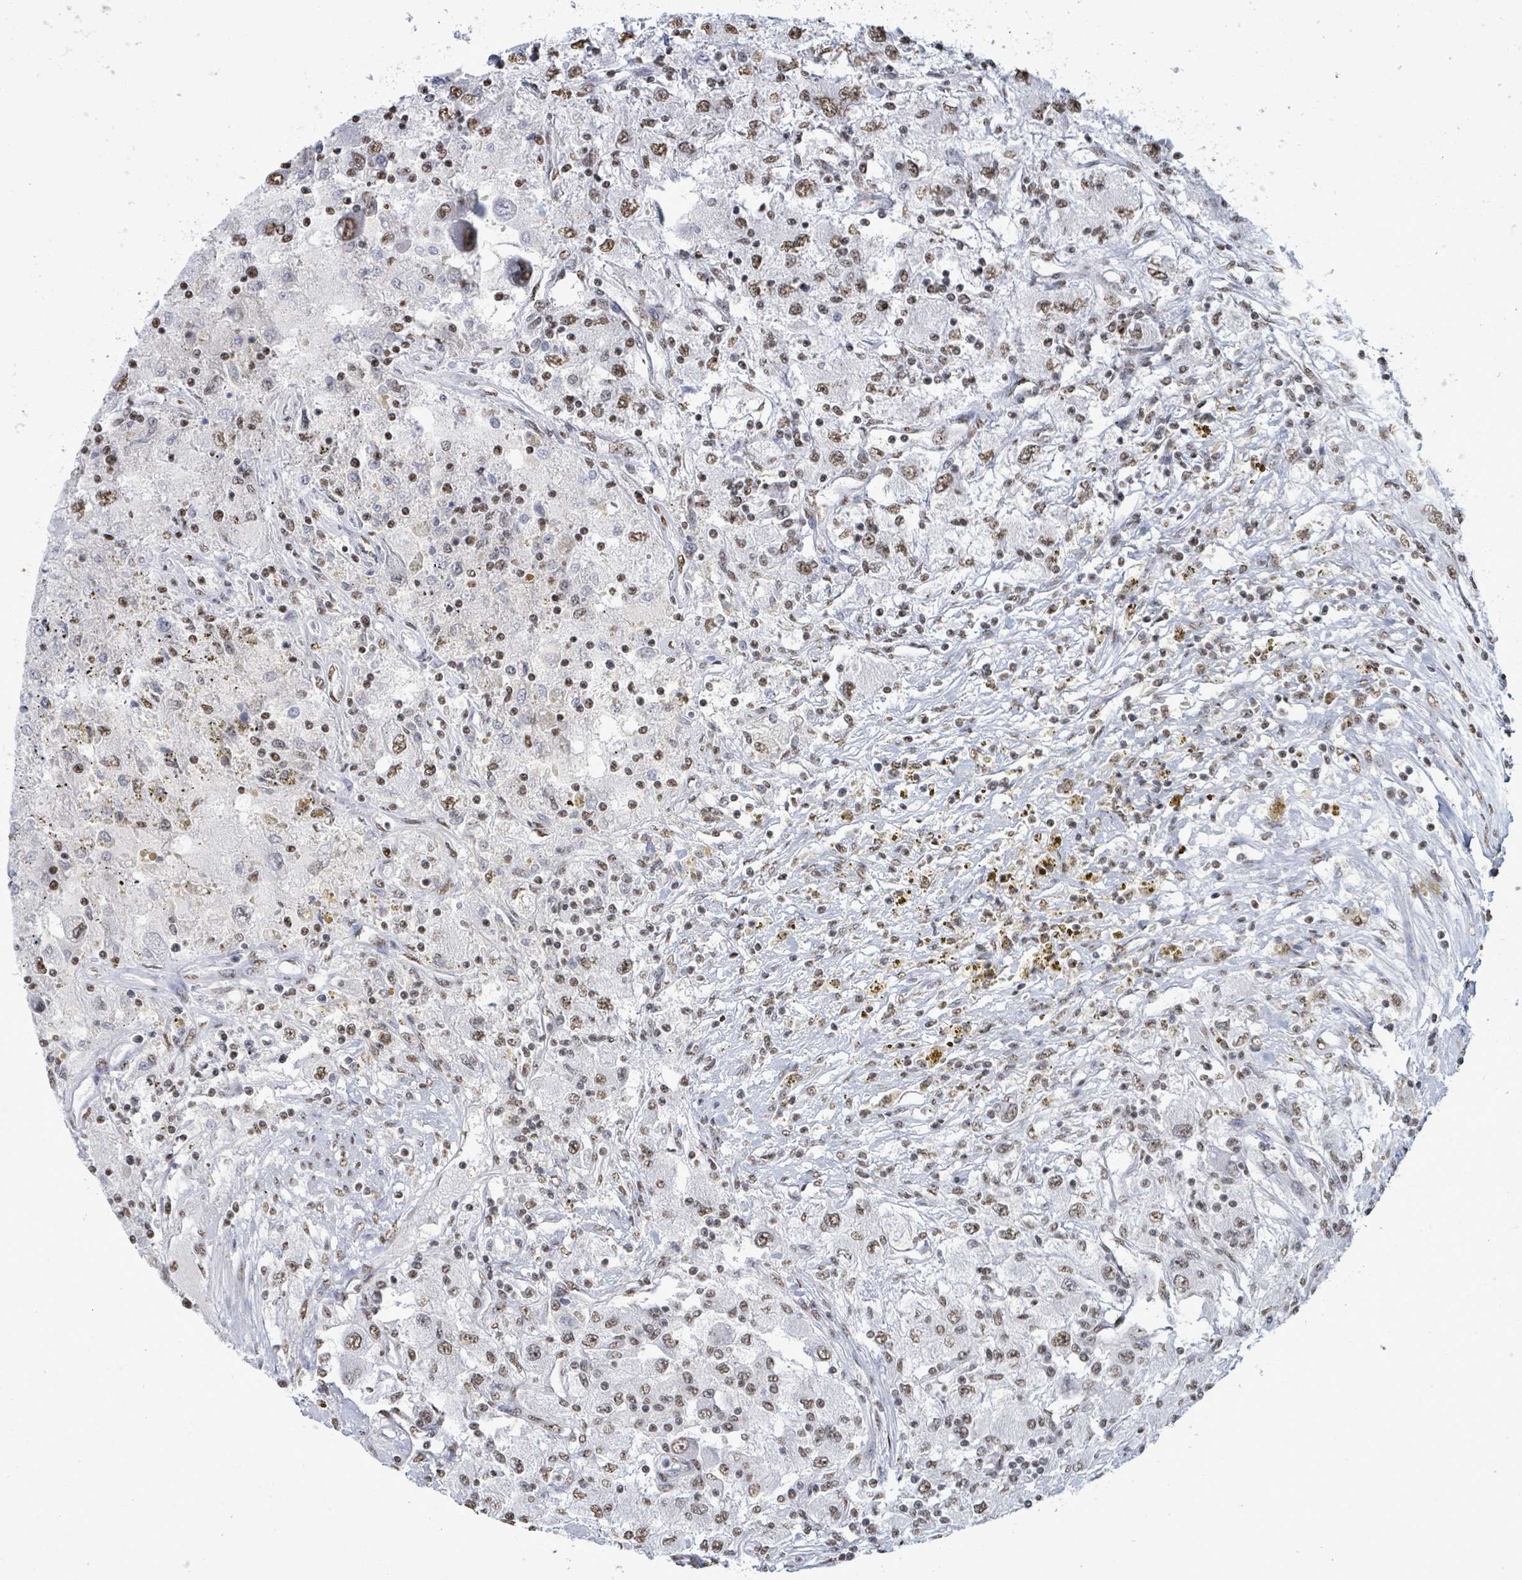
{"staining": {"intensity": "weak", "quantity": ">75%", "location": "nuclear"}, "tissue": "renal cancer", "cell_type": "Tumor cells", "image_type": "cancer", "snomed": [{"axis": "morphology", "description": "Adenocarcinoma, NOS"}, {"axis": "topography", "description": "Kidney"}], "caption": "High-power microscopy captured an immunohistochemistry image of renal cancer (adenocarcinoma), revealing weak nuclear positivity in approximately >75% of tumor cells.", "gene": "SAMD14", "patient": {"sex": "female", "age": 67}}